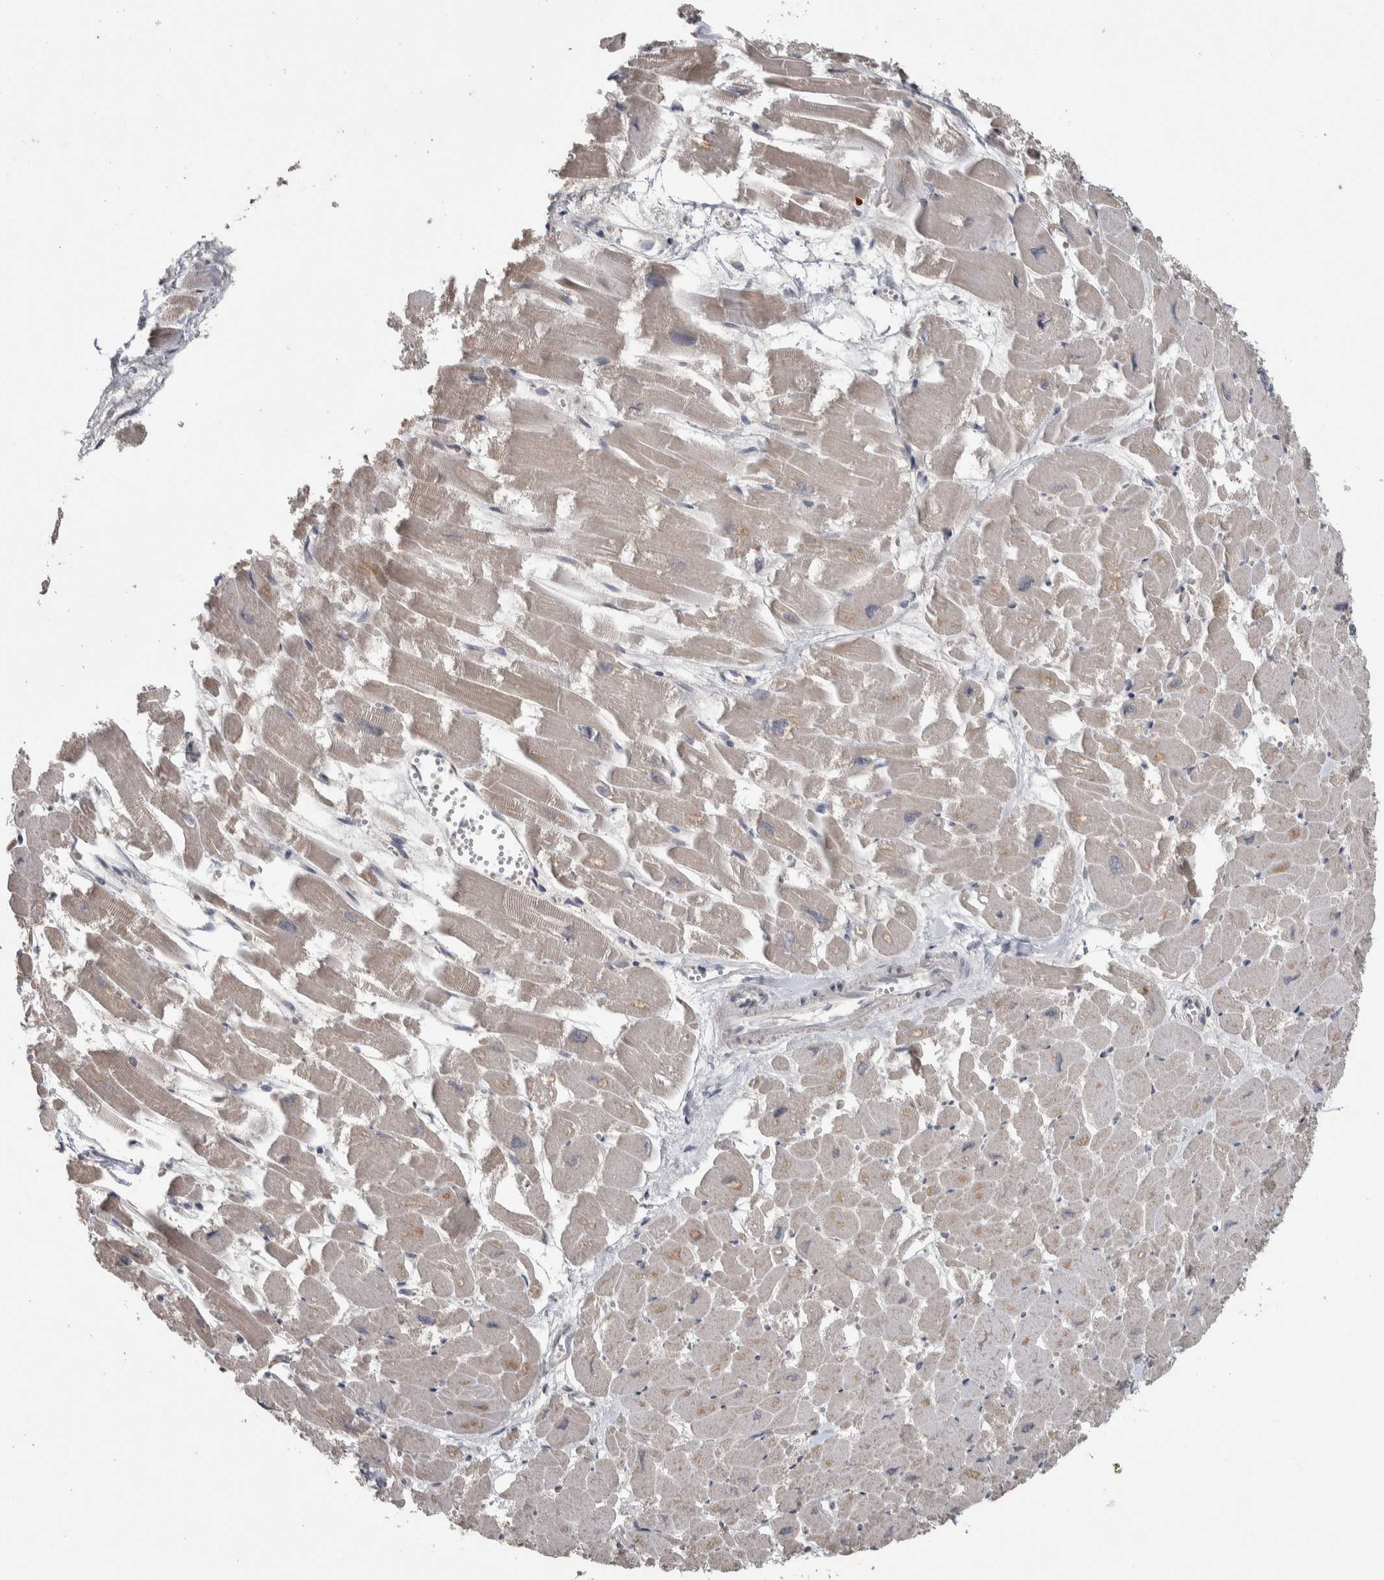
{"staining": {"intensity": "weak", "quantity": ">75%", "location": "cytoplasmic/membranous"}, "tissue": "heart muscle", "cell_type": "Cardiomyocytes", "image_type": "normal", "snomed": [{"axis": "morphology", "description": "Normal tissue, NOS"}, {"axis": "topography", "description": "Heart"}], "caption": "IHC image of benign heart muscle stained for a protein (brown), which displays low levels of weak cytoplasmic/membranous staining in approximately >75% of cardiomyocytes.", "gene": "SRP68", "patient": {"sex": "male", "age": 54}}